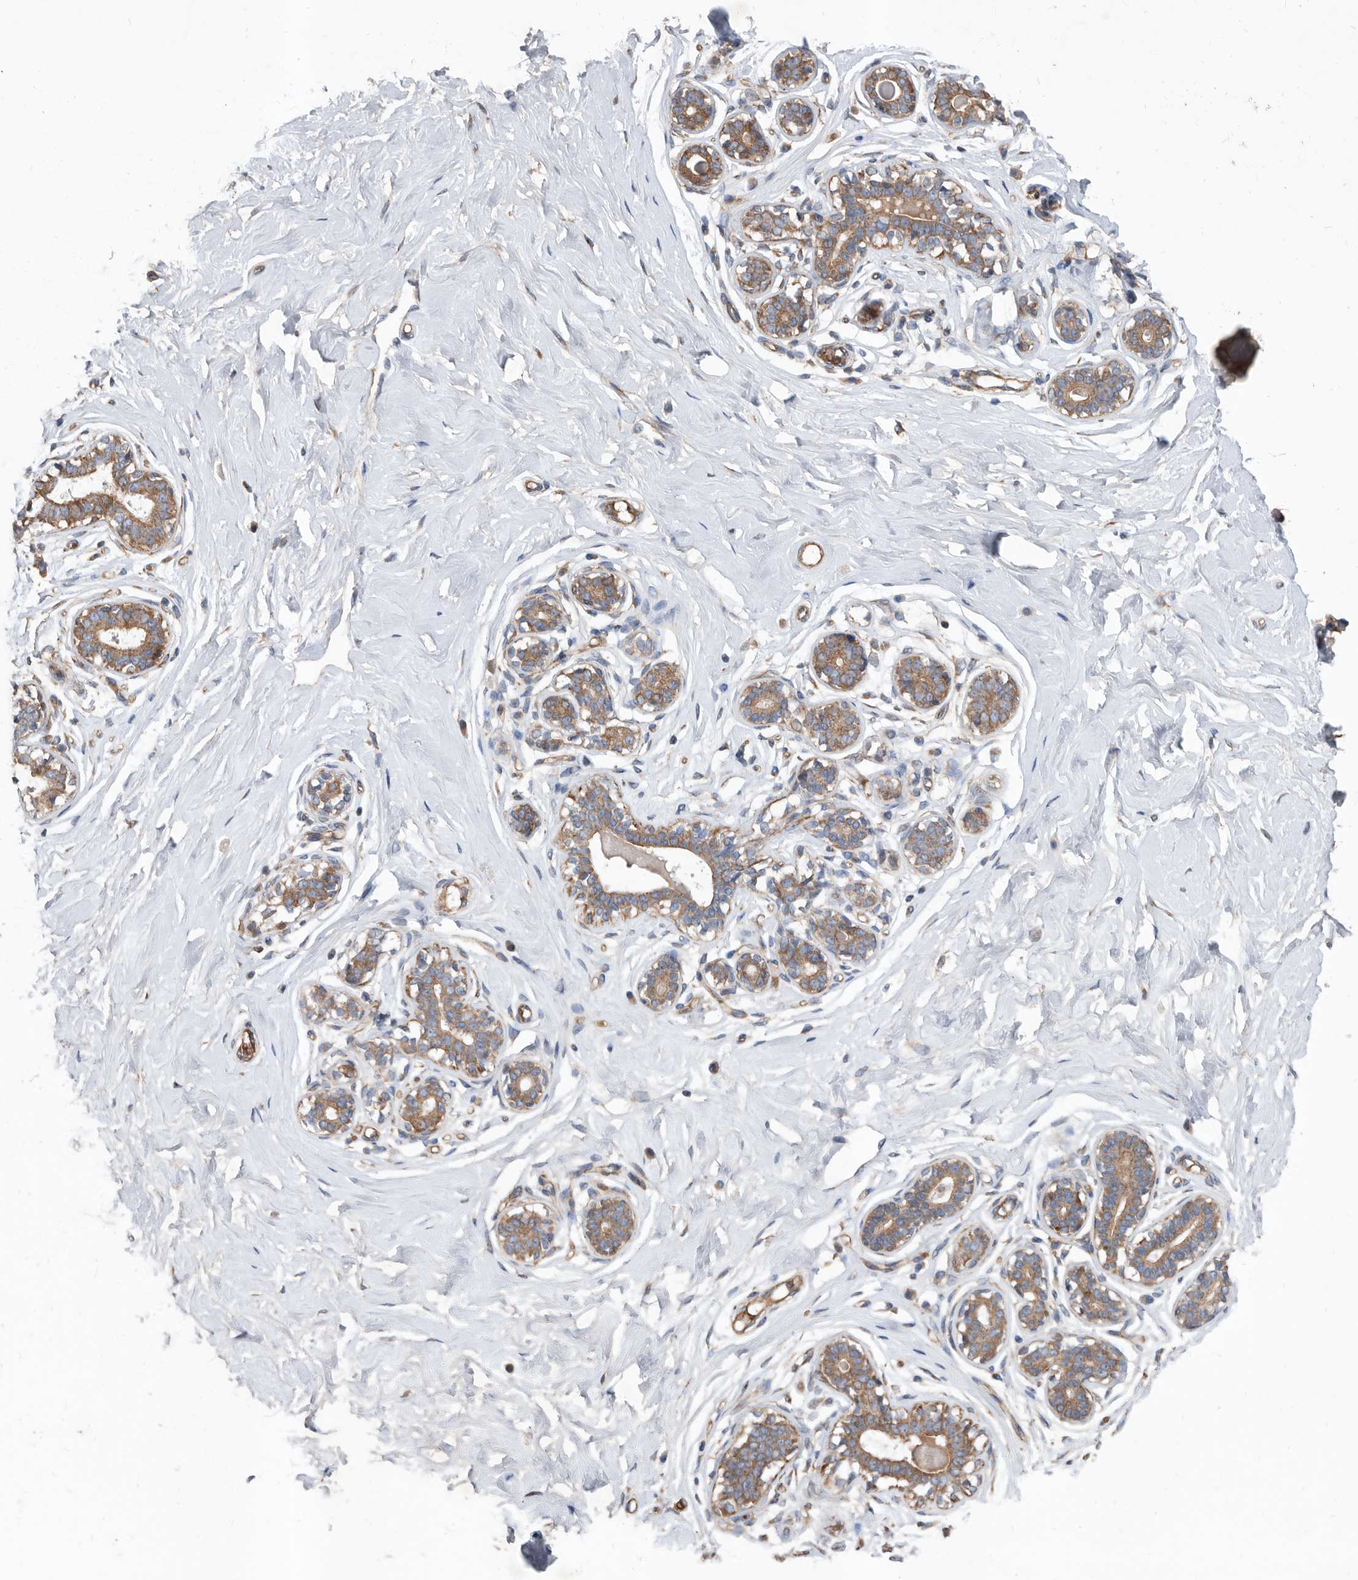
{"staining": {"intensity": "negative", "quantity": "none", "location": "none"}, "tissue": "breast", "cell_type": "Adipocytes", "image_type": "normal", "snomed": [{"axis": "morphology", "description": "Normal tissue, NOS"}, {"axis": "morphology", "description": "Adenoma, NOS"}, {"axis": "topography", "description": "Breast"}], "caption": "There is no significant staining in adipocytes of breast. (DAB immunohistochemistry (IHC) visualized using brightfield microscopy, high magnification).", "gene": "ATP13A3", "patient": {"sex": "female", "age": 23}}